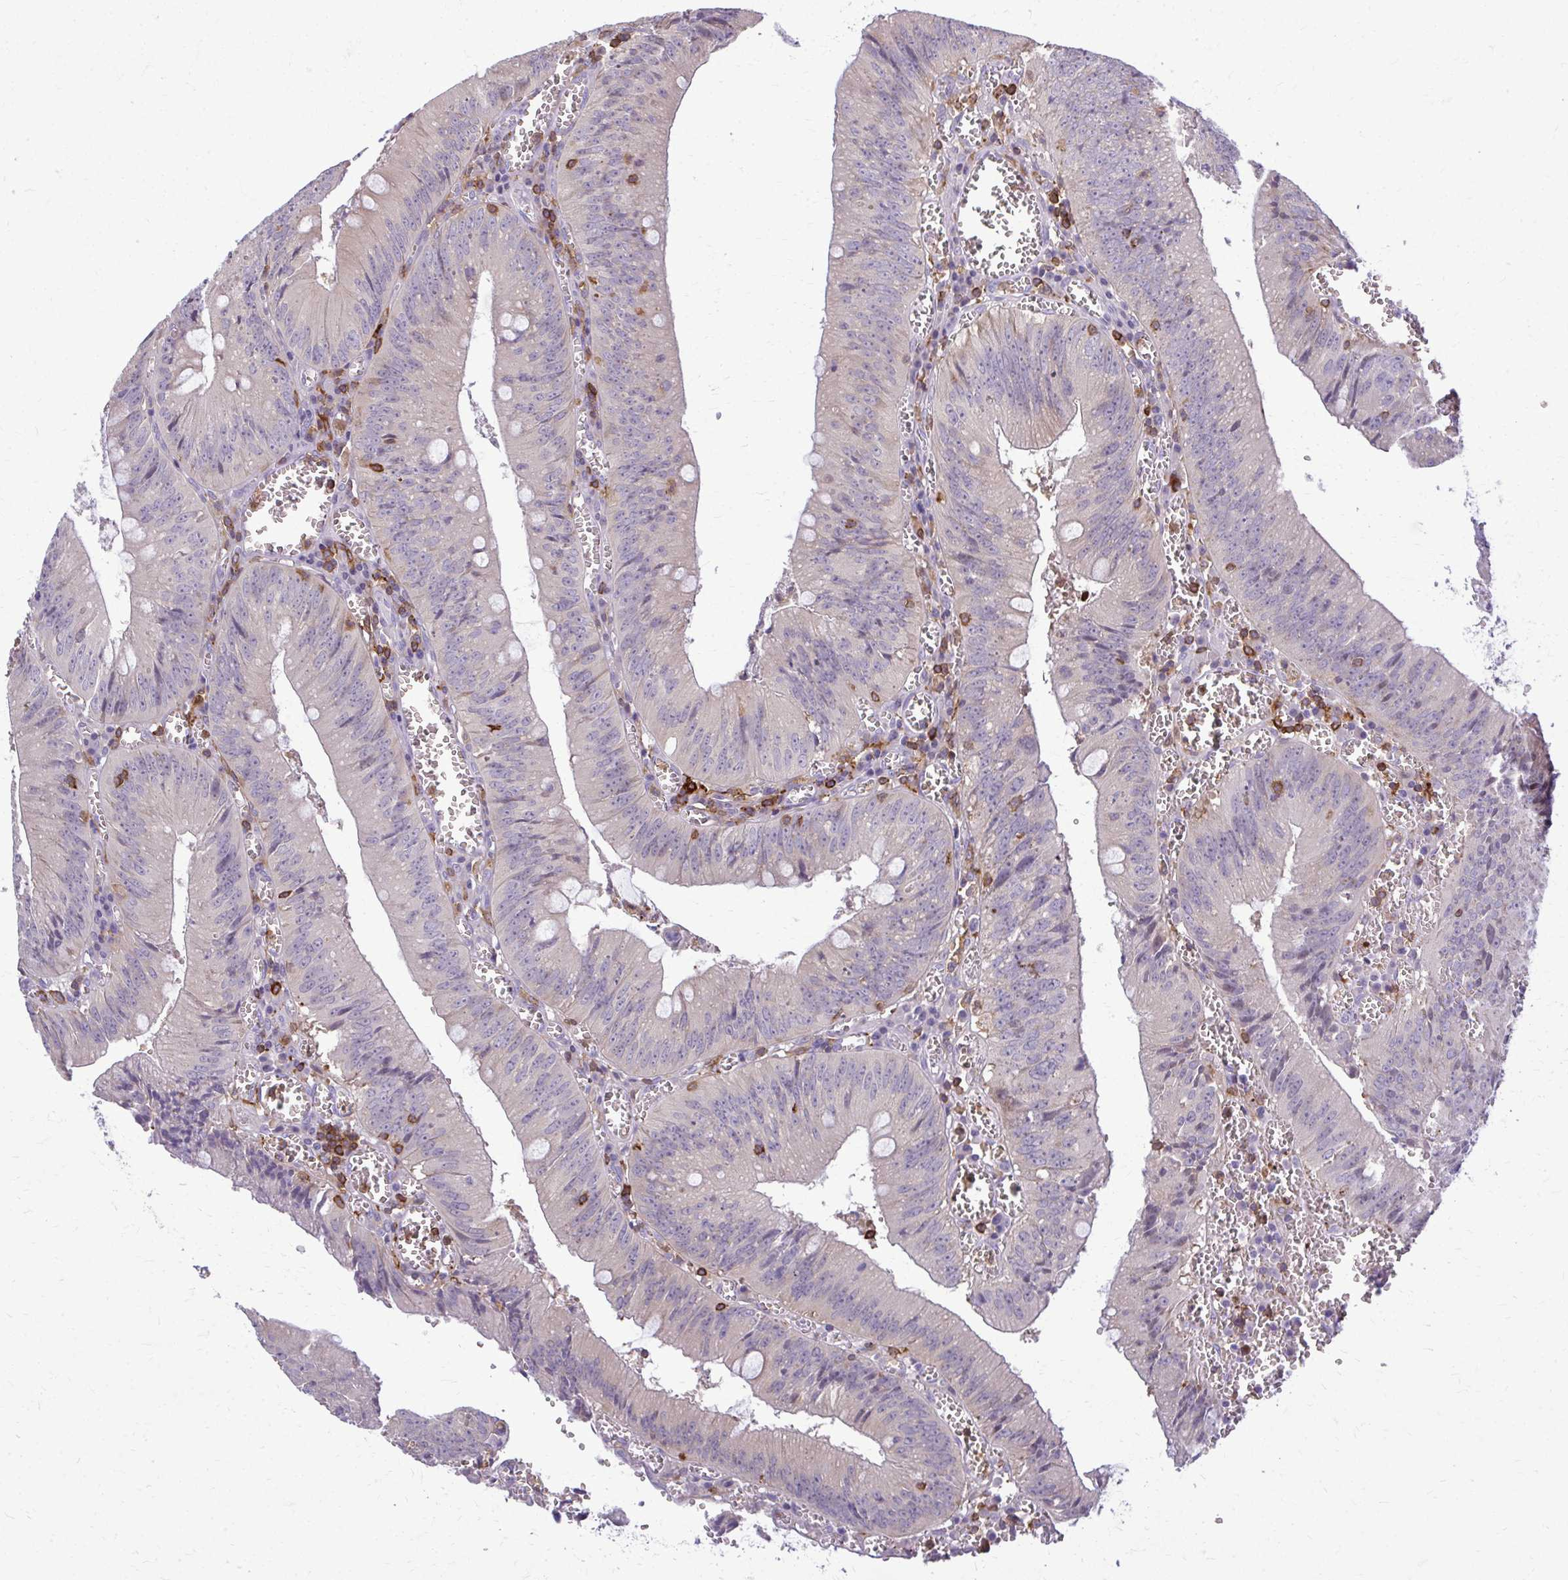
{"staining": {"intensity": "negative", "quantity": "none", "location": "none"}, "tissue": "colorectal cancer", "cell_type": "Tumor cells", "image_type": "cancer", "snomed": [{"axis": "morphology", "description": "Adenocarcinoma, NOS"}, {"axis": "topography", "description": "Rectum"}], "caption": "Immunohistochemical staining of human colorectal adenocarcinoma reveals no significant staining in tumor cells.", "gene": "AP5M1", "patient": {"sex": "female", "age": 81}}